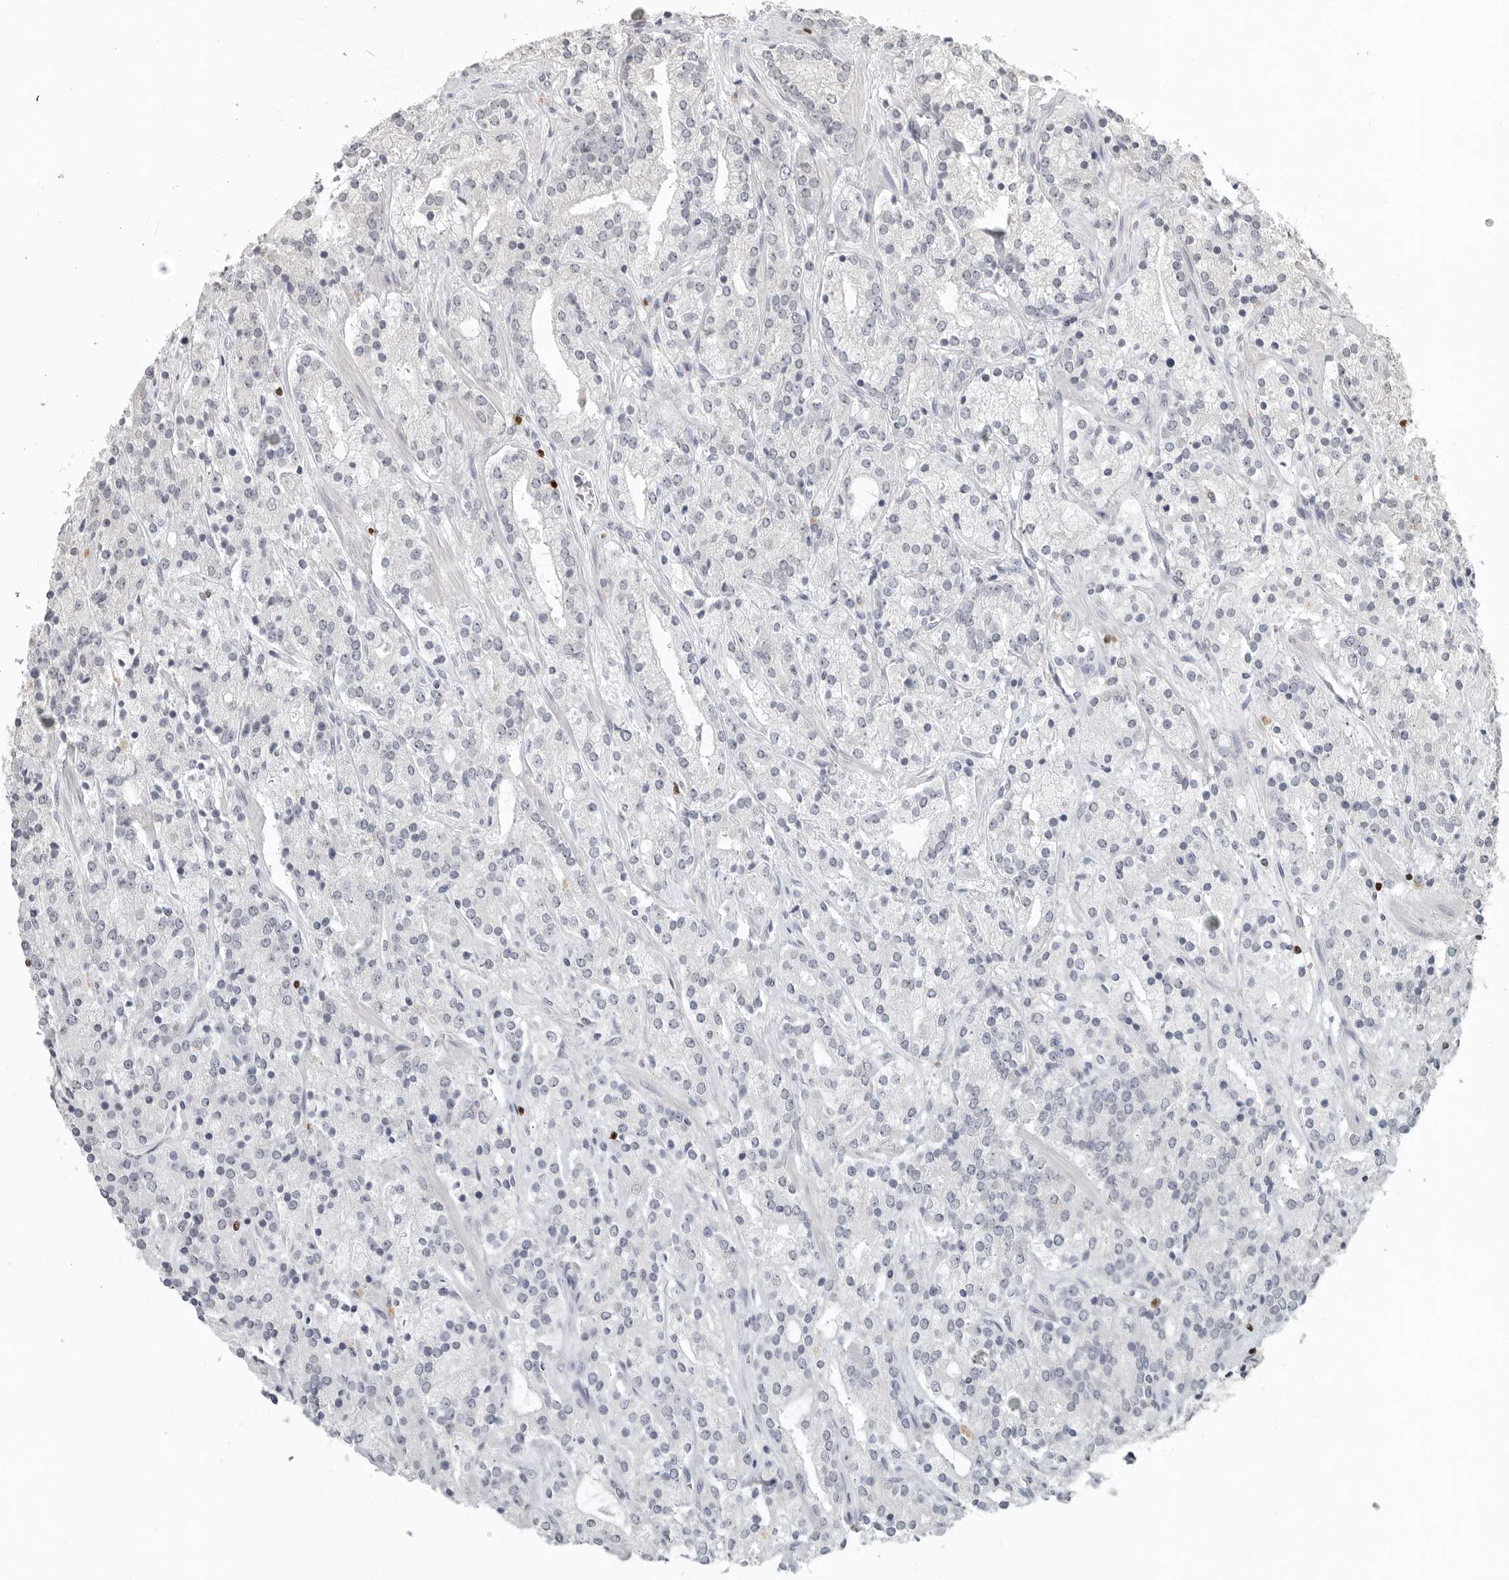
{"staining": {"intensity": "negative", "quantity": "none", "location": "none"}, "tissue": "prostate cancer", "cell_type": "Tumor cells", "image_type": "cancer", "snomed": [{"axis": "morphology", "description": "Adenocarcinoma, High grade"}, {"axis": "topography", "description": "Prostate"}], "caption": "DAB (3,3'-diaminobenzidine) immunohistochemical staining of human prostate cancer (adenocarcinoma (high-grade)) shows no significant positivity in tumor cells.", "gene": "FOXP3", "patient": {"sex": "male", "age": 71}}